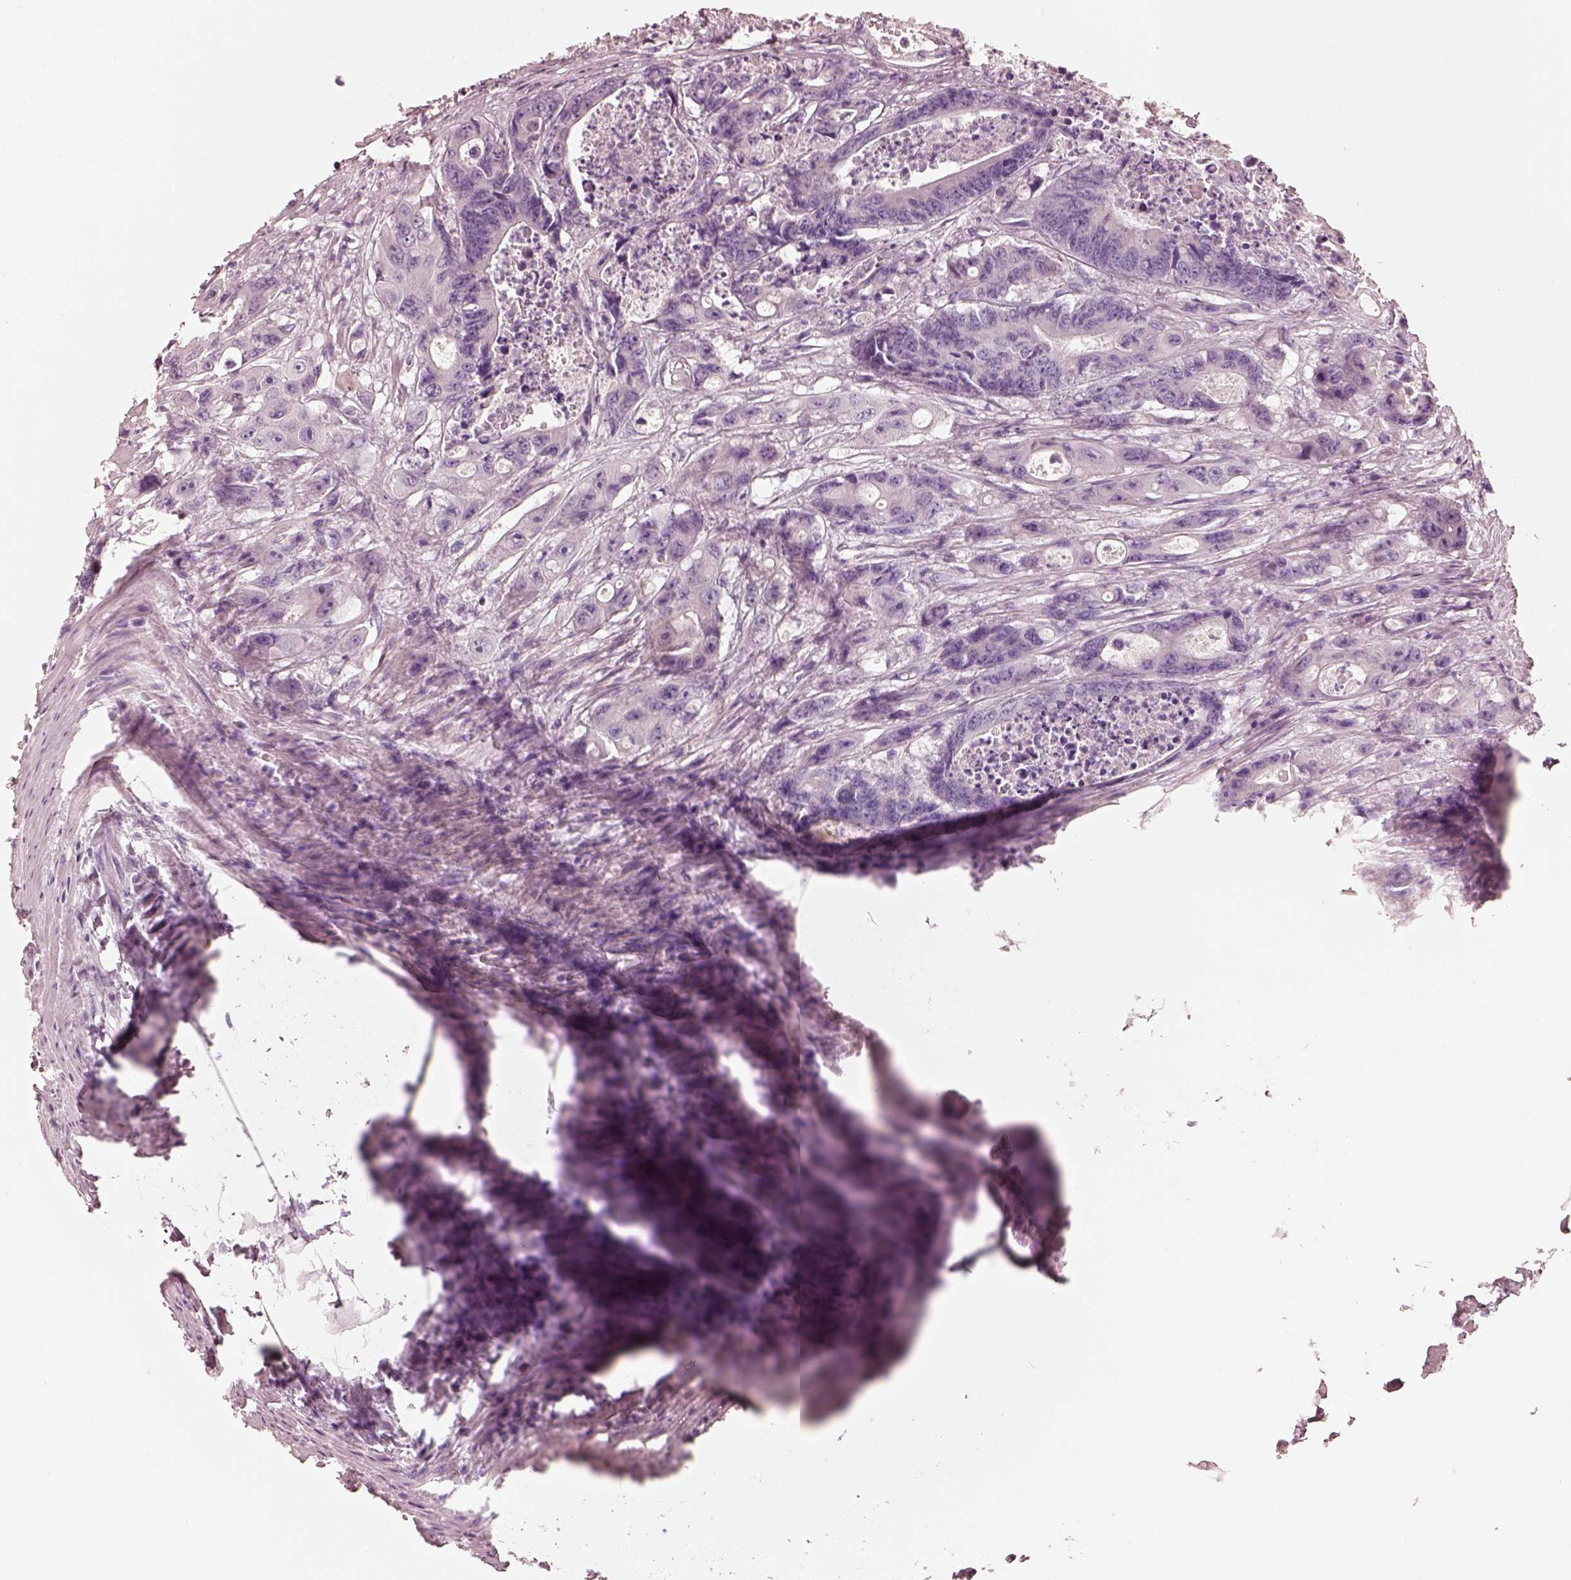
{"staining": {"intensity": "negative", "quantity": "none", "location": "none"}, "tissue": "colorectal cancer", "cell_type": "Tumor cells", "image_type": "cancer", "snomed": [{"axis": "morphology", "description": "Adenocarcinoma, NOS"}, {"axis": "topography", "description": "Rectum"}], "caption": "This is an IHC micrograph of human colorectal cancer. There is no staining in tumor cells.", "gene": "R3HDML", "patient": {"sex": "male", "age": 54}}